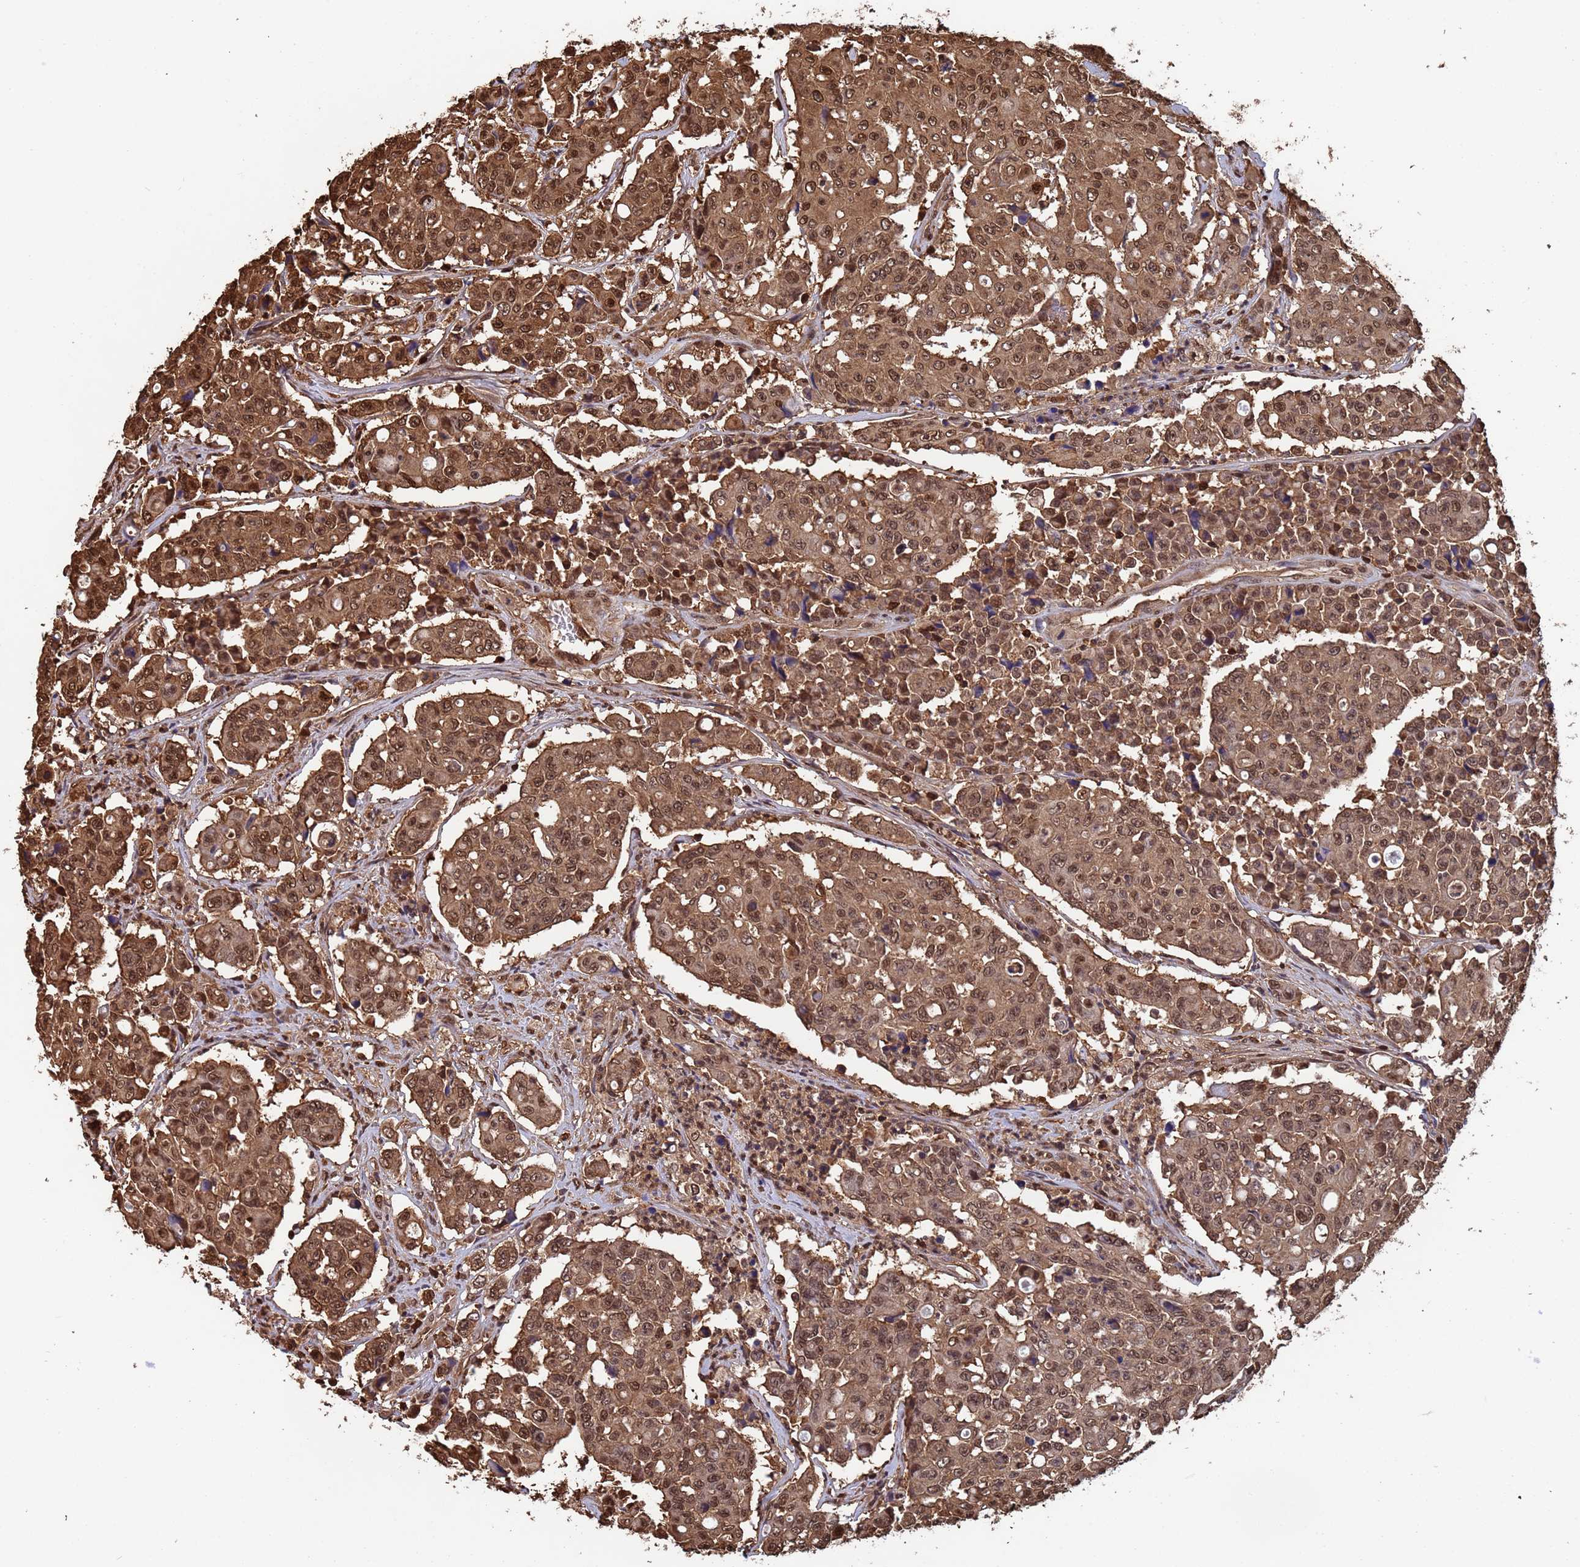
{"staining": {"intensity": "moderate", "quantity": ">75%", "location": "cytoplasmic/membranous,nuclear"}, "tissue": "colorectal cancer", "cell_type": "Tumor cells", "image_type": "cancer", "snomed": [{"axis": "morphology", "description": "Adenocarcinoma, NOS"}, {"axis": "topography", "description": "Colon"}], "caption": "Colorectal cancer (adenocarcinoma) tissue demonstrates moderate cytoplasmic/membranous and nuclear staining in about >75% of tumor cells, visualized by immunohistochemistry. The protein is stained brown, and the nuclei are stained in blue (DAB IHC with brightfield microscopy, high magnification).", "gene": "SUMO4", "patient": {"sex": "male", "age": 51}}